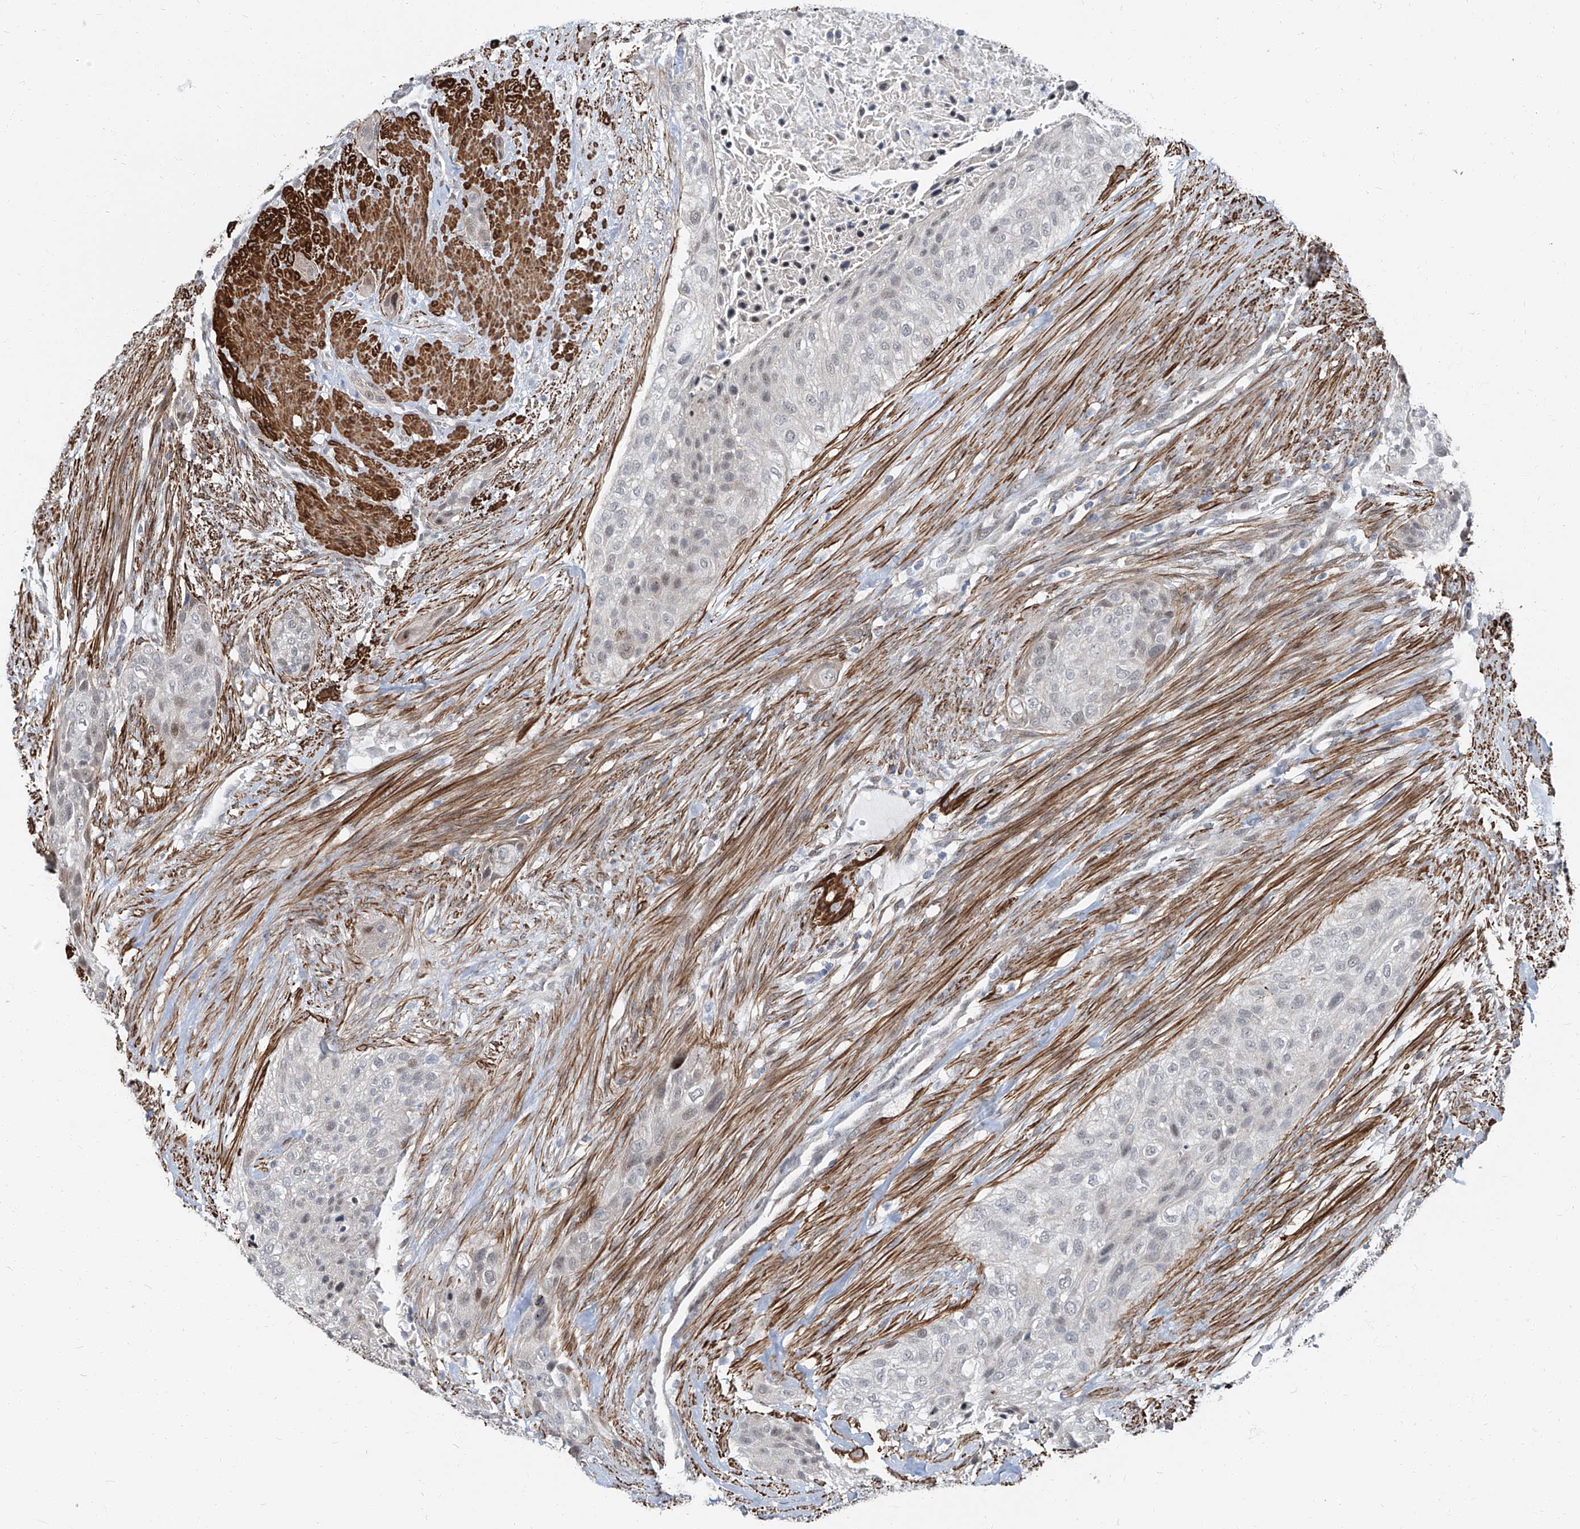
{"staining": {"intensity": "negative", "quantity": "none", "location": "none"}, "tissue": "urothelial cancer", "cell_type": "Tumor cells", "image_type": "cancer", "snomed": [{"axis": "morphology", "description": "Urothelial carcinoma, High grade"}, {"axis": "topography", "description": "Urinary bladder"}], "caption": "DAB immunohistochemical staining of high-grade urothelial carcinoma displays no significant expression in tumor cells. (DAB (3,3'-diaminobenzidine) immunohistochemistry with hematoxylin counter stain).", "gene": "TXLNB", "patient": {"sex": "male", "age": 35}}